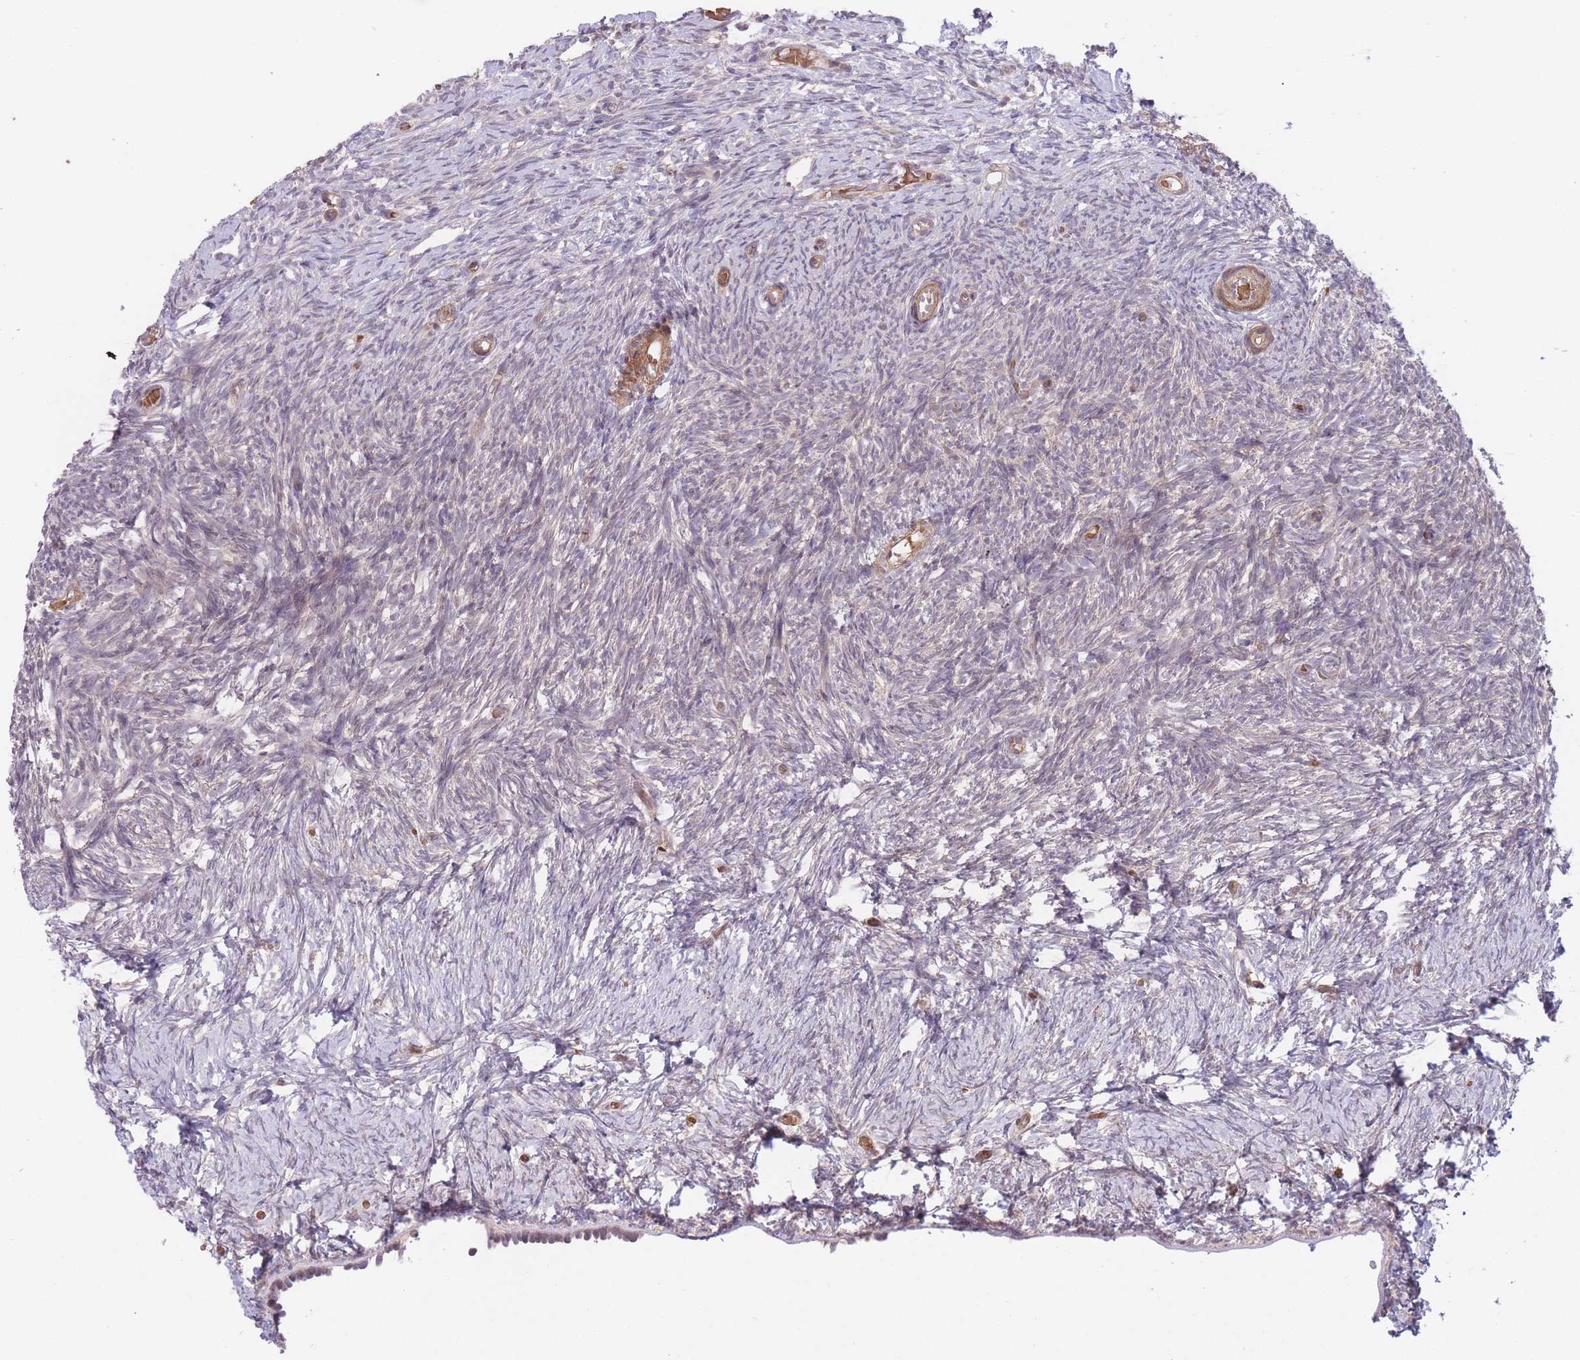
{"staining": {"intensity": "negative", "quantity": "none", "location": "none"}, "tissue": "ovary", "cell_type": "Ovarian stroma cells", "image_type": "normal", "snomed": [{"axis": "morphology", "description": "Normal tissue, NOS"}, {"axis": "topography", "description": "Ovary"}], "caption": "This photomicrograph is of unremarkable ovary stained with IHC to label a protein in brown with the nuclei are counter-stained blue. There is no expression in ovarian stroma cells. (DAB (3,3'-diaminobenzidine) immunohistochemistry (IHC), high magnification).", "gene": "FUT3", "patient": {"sex": "female", "age": 39}}